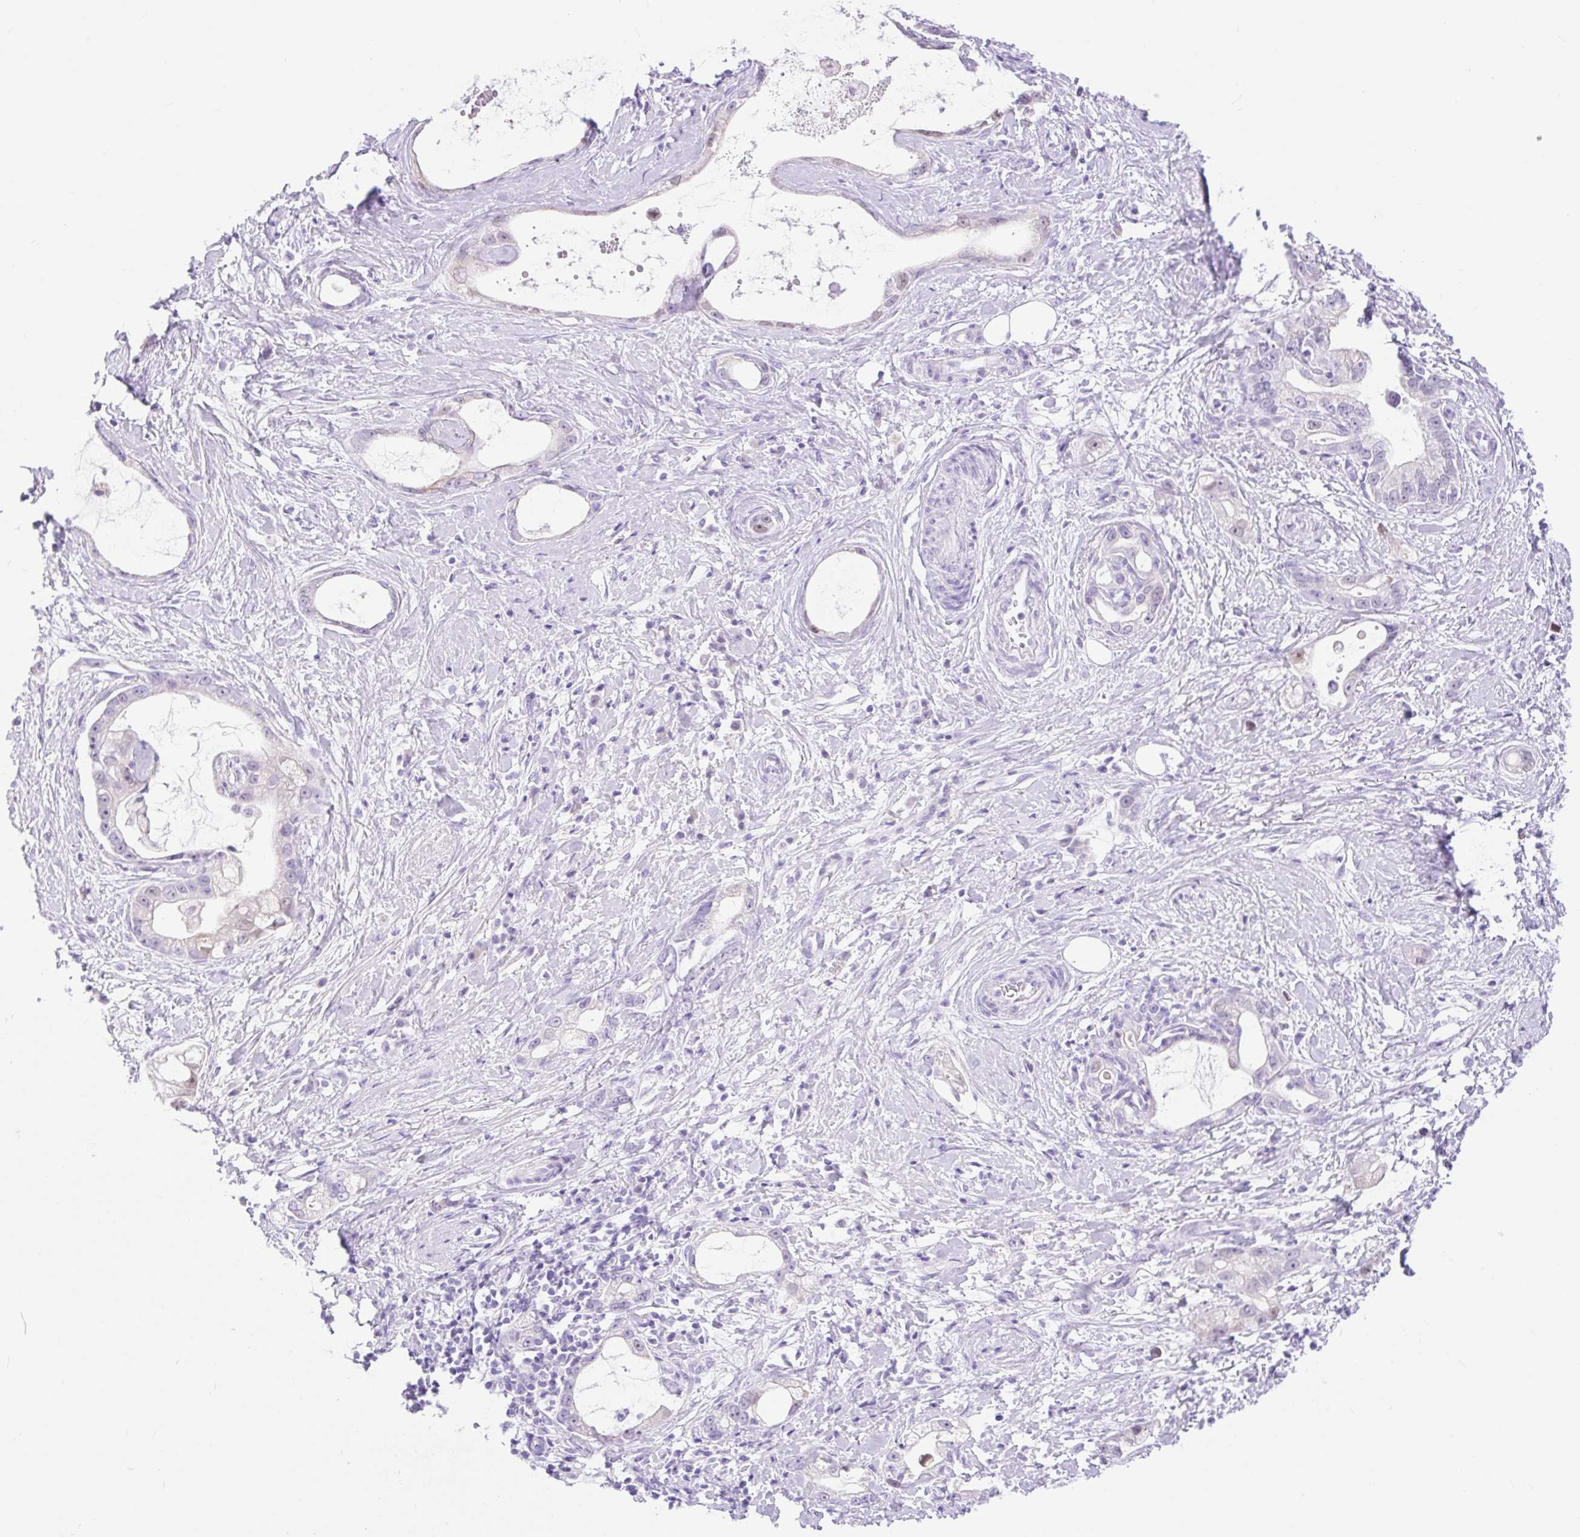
{"staining": {"intensity": "weak", "quantity": "<25%", "location": "nuclear"}, "tissue": "stomach cancer", "cell_type": "Tumor cells", "image_type": "cancer", "snomed": [{"axis": "morphology", "description": "Adenocarcinoma, NOS"}, {"axis": "topography", "description": "Stomach"}], "caption": "IHC micrograph of neoplastic tissue: stomach adenocarcinoma stained with DAB displays no significant protein expression in tumor cells. The staining is performed using DAB (3,3'-diaminobenzidine) brown chromogen with nuclei counter-stained in using hematoxylin.", "gene": "SLC25A40", "patient": {"sex": "male", "age": 55}}